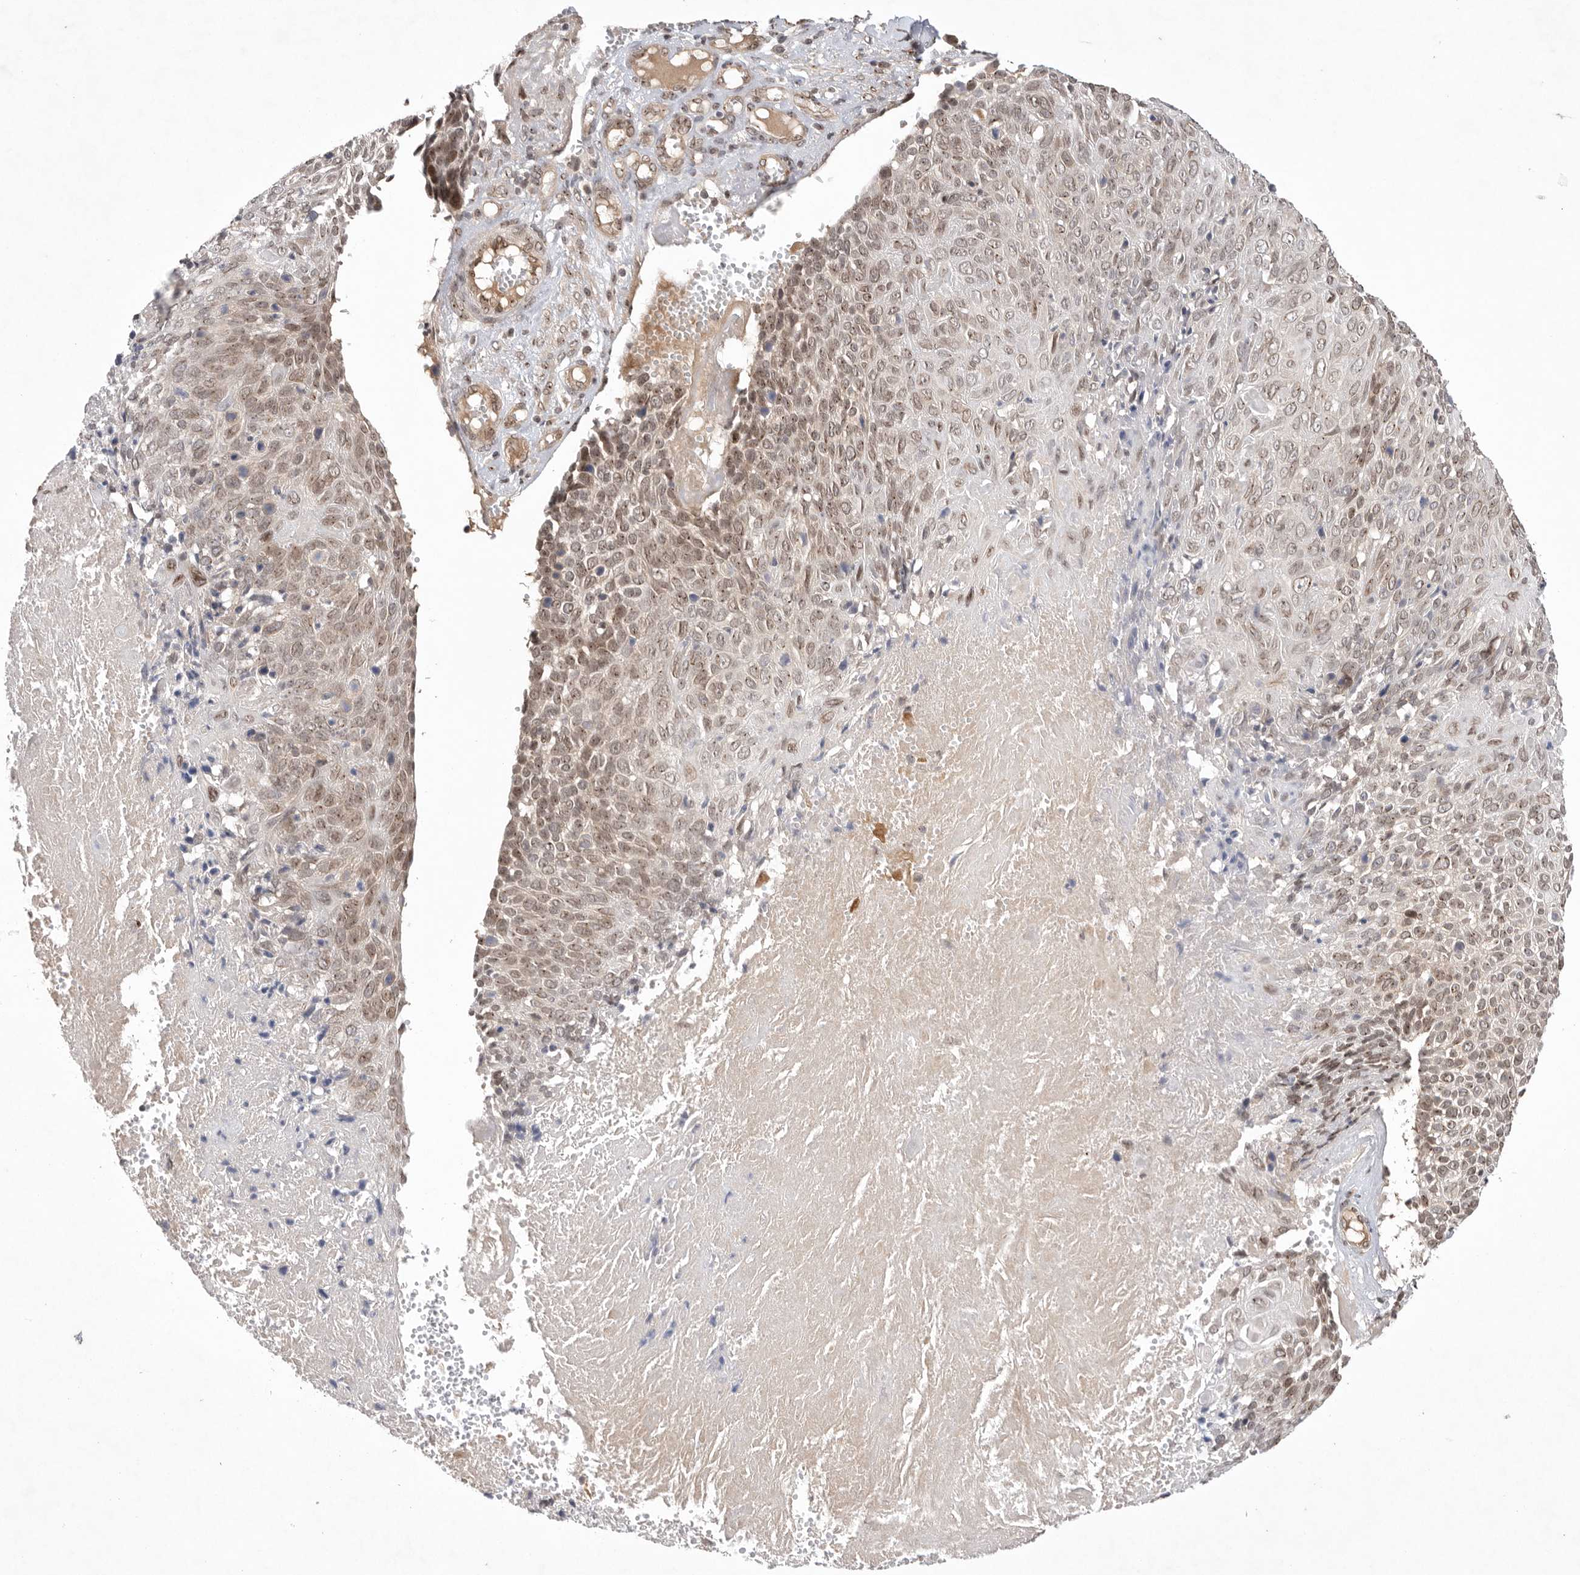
{"staining": {"intensity": "moderate", "quantity": ">75%", "location": "nuclear"}, "tissue": "cervical cancer", "cell_type": "Tumor cells", "image_type": "cancer", "snomed": [{"axis": "morphology", "description": "Squamous cell carcinoma, NOS"}, {"axis": "topography", "description": "Cervix"}], "caption": "IHC of squamous cell carcinoma (cervical) reveals medium levels of moderate nuclear positivity in about >75% of tumor cells. (DAB = brown stain, brightfield microscopy at high magnification).", "gene": "LEMD3", "patient": {"sex": "female", "age": 74}}